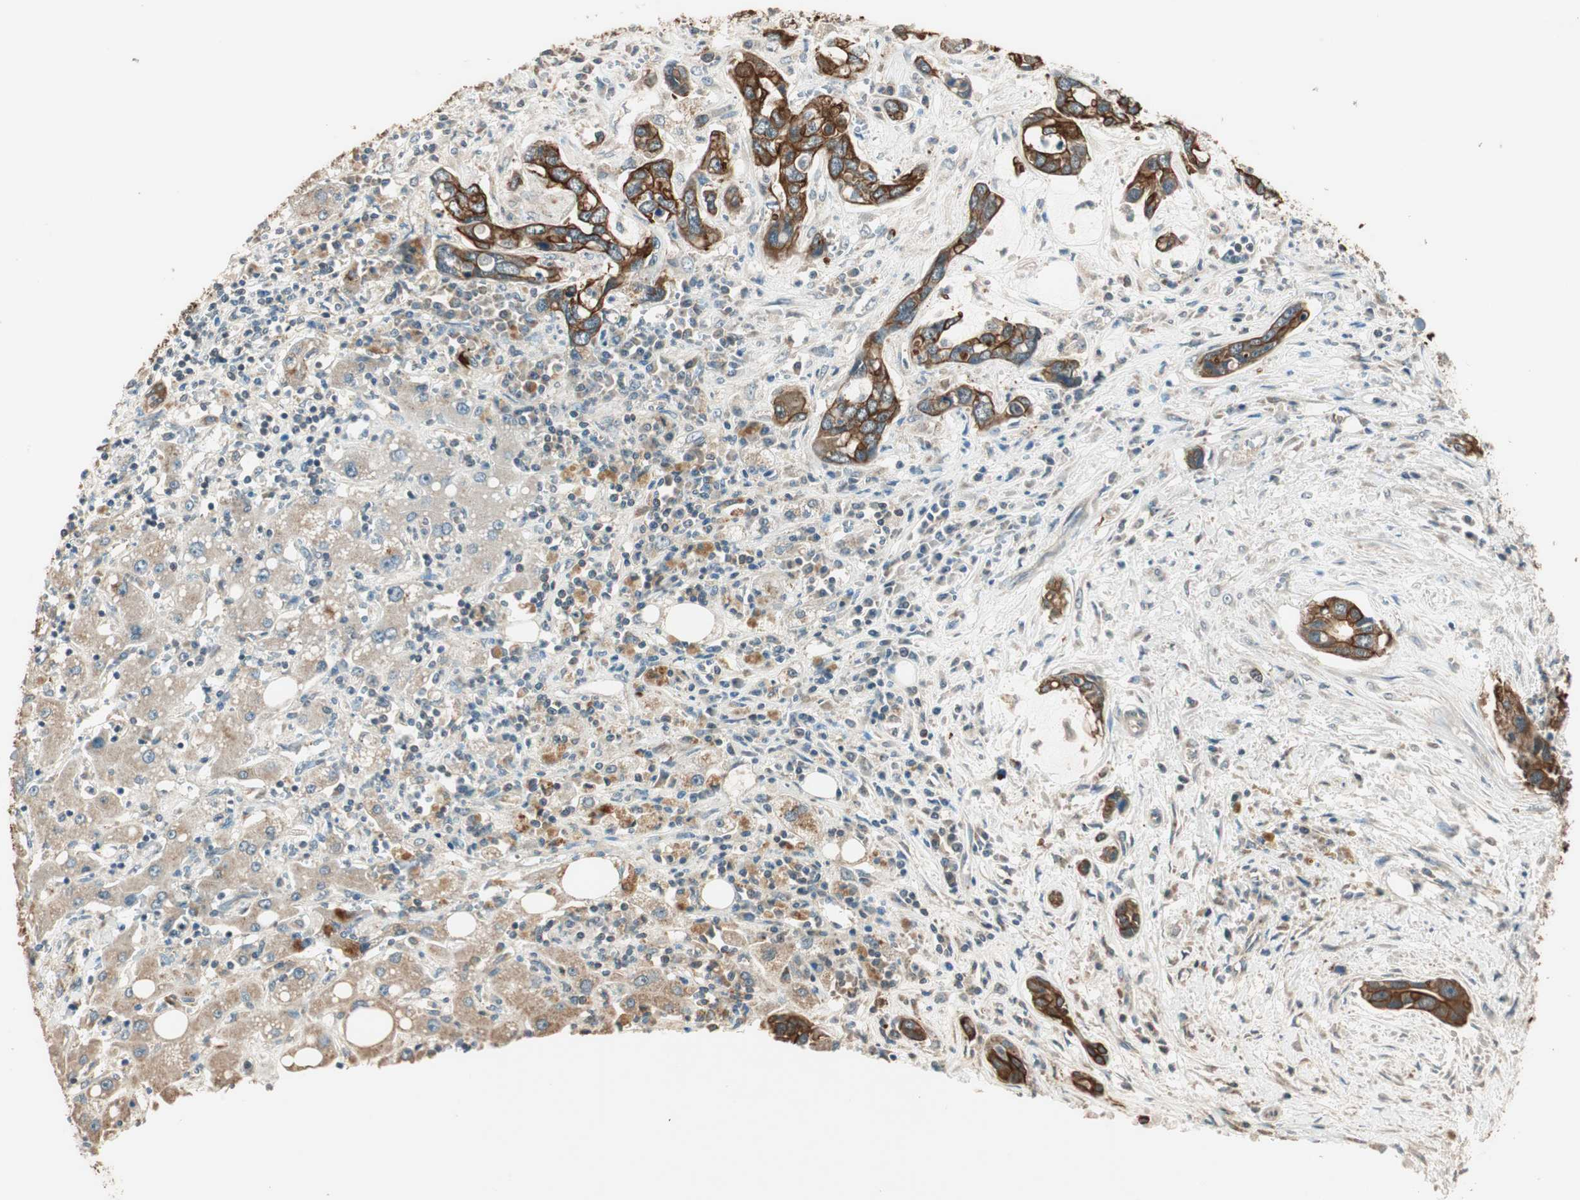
{"staining": {"intensity": "strong", "quantity": ">75%", "location": "cytoplasmic/membranous"}, "tissue": "liver cancer", "cell_type": "Tumor cells", "image_type": "cancer", "snomed": [{"axis": "morphology", "description": "Cholangiocarcinoma"}, {"axis": "topography", "description": "Liver"}], "caption": "An image of human liver cholangiocarcinoma stained for a protein shows strong cytoplasmic/membranous brown staining in tumor cells.", "gene": "TRIM21", "patient": {"sex": "female", "age": 65}}